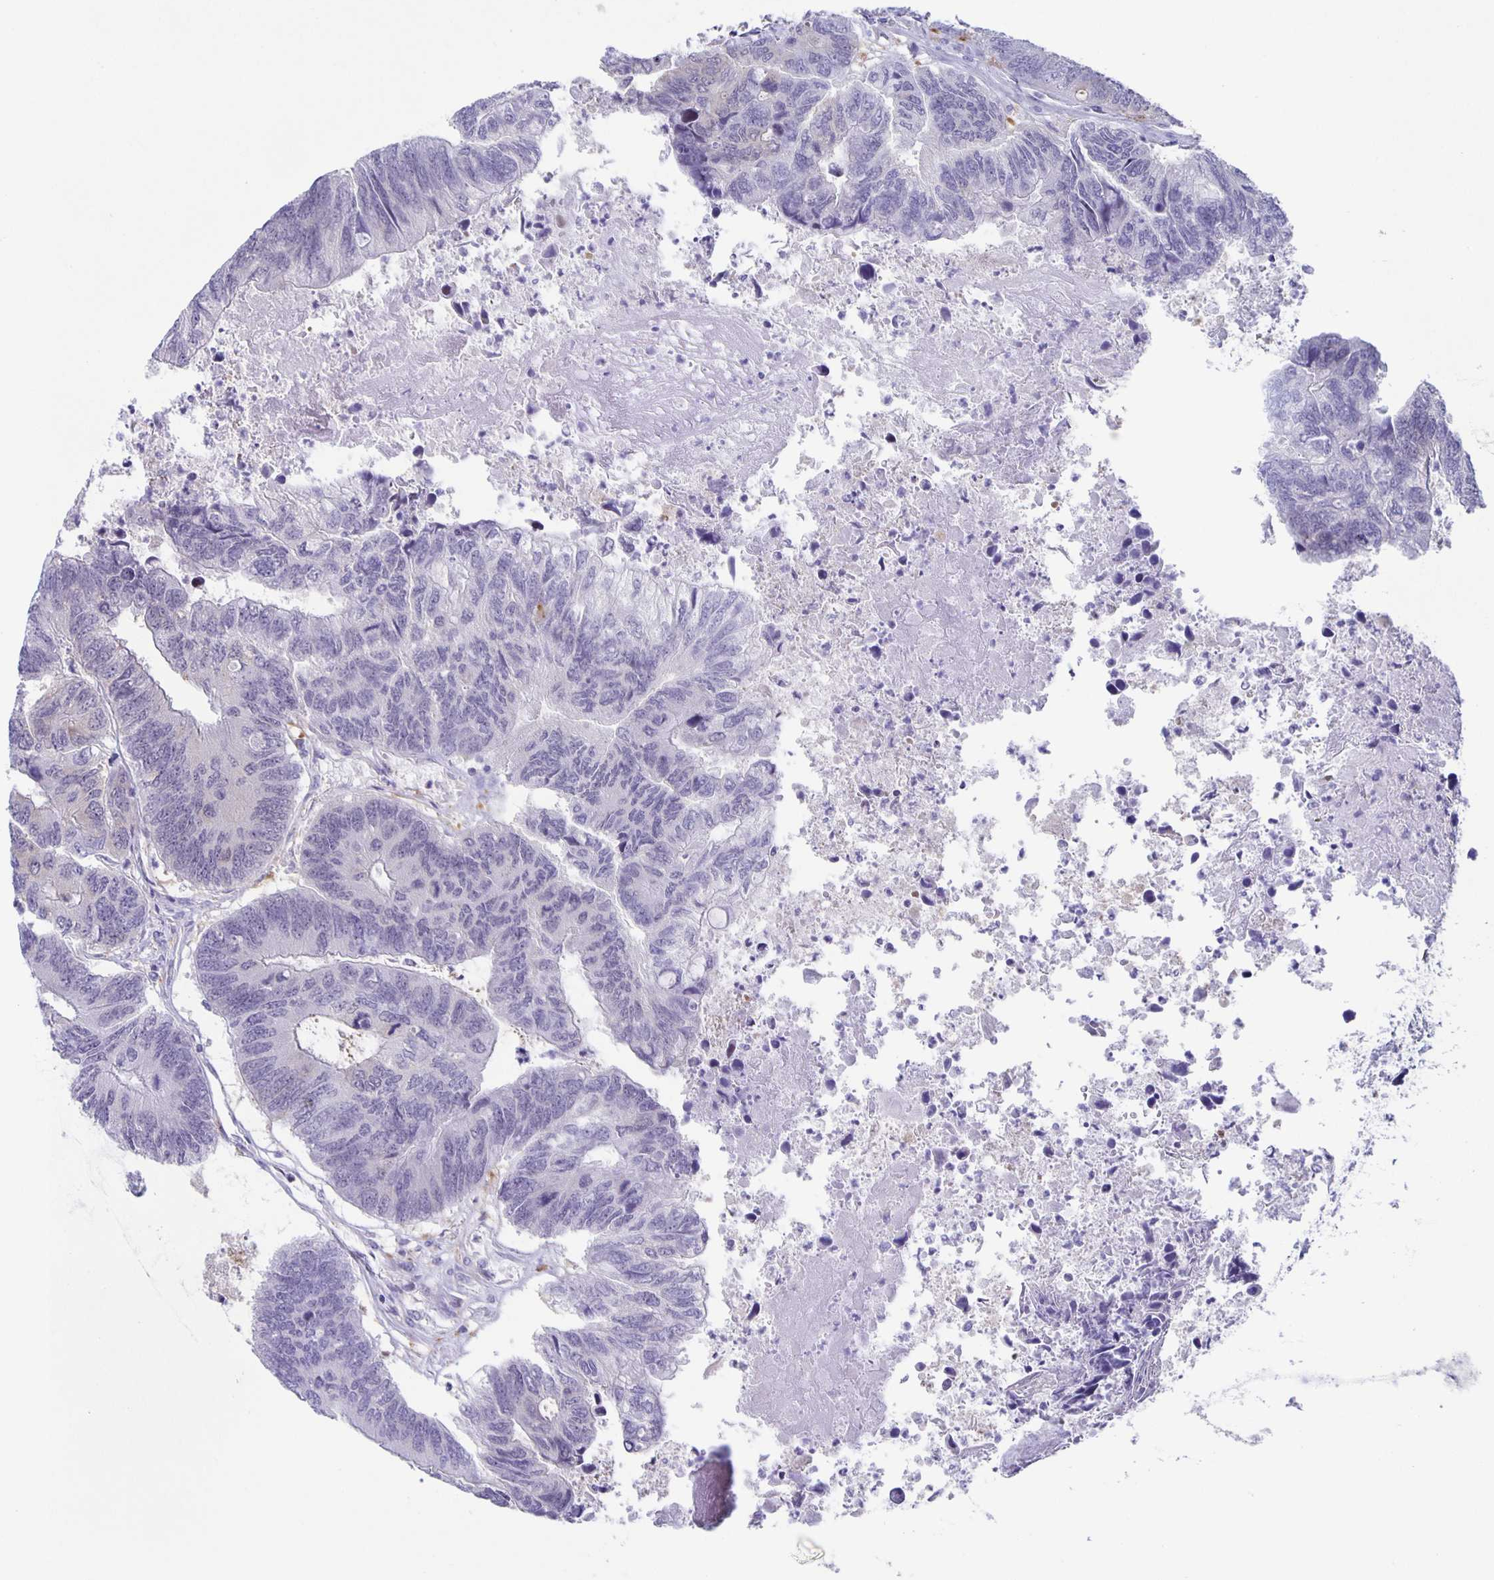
{"staining": {"intensity": "negative", "quantity": "none", "location": "none"}, "tissue": "colorectal cancer", "cell_type": "Tumor cells", "image_type": "cancer", "snomed": [{"axis": "morphology", "description": "Adenocarcinoma, NOS"}, {"axis": "topography", "description": "Colon"}], "caption": "The photomicrograph displays no staining of tumor cells in colorectal adenocarcinoma.", "gene": "LIPA", "patient": {"sex": "female", "age": 67}}